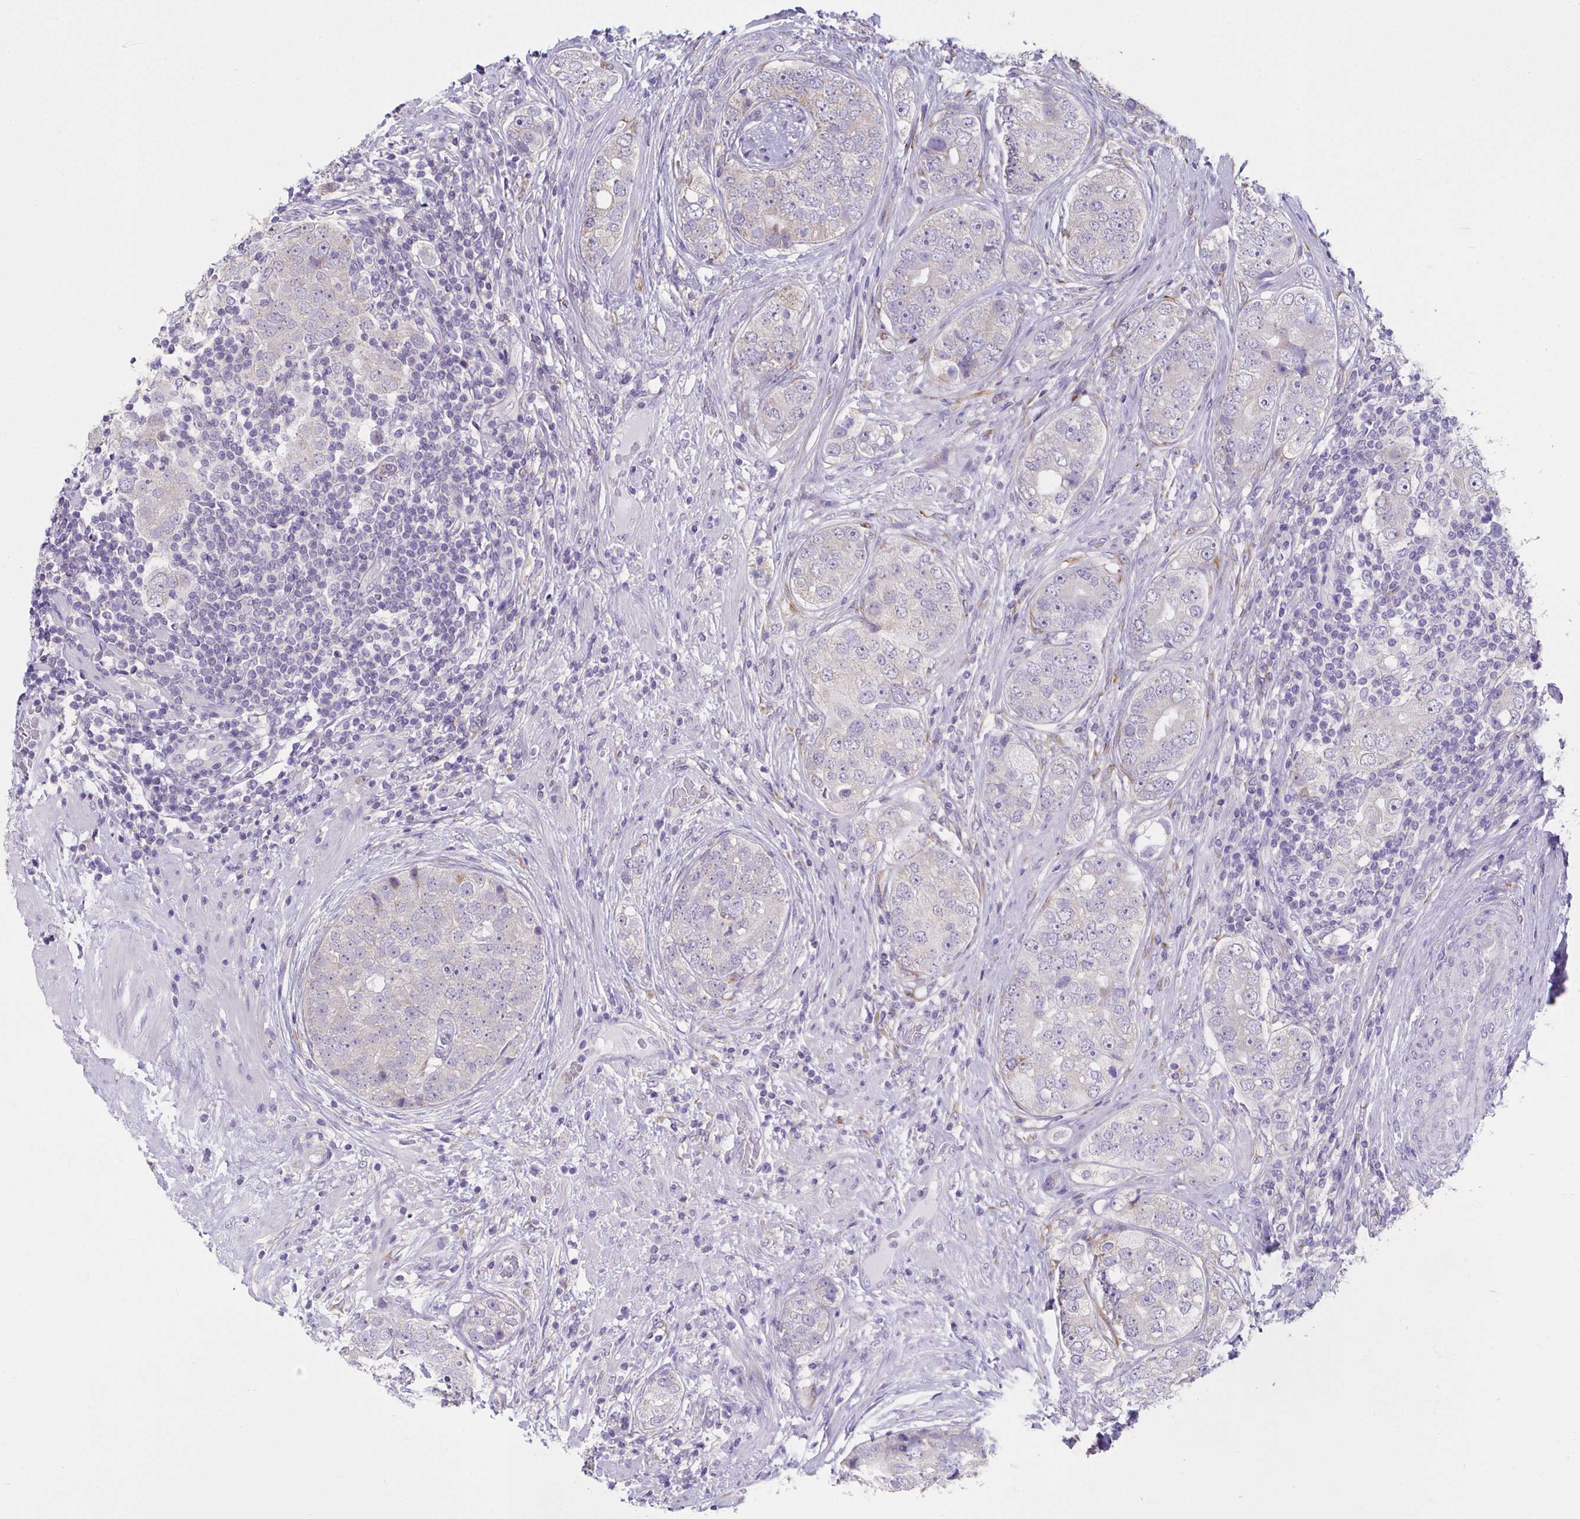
{"staining": {"intensity": "negative", "quantity": "none", "location": "none"}, "tissue": "prostate cancer", "cell_type": "Tumor cells", "image_type": "cancer", "snomed": [{"axis": "morphology", "description": "Adenocarcinoma, High grade"}, {"axis": "topography", "description": "Prostate"}], "caption": "High power microscopy image of an immunohistochemistry micrograph of prostate adenocarcinoma (high-grade), revealing no significant positivity in tumor cells. (DAB (3,3'-diaminobenzidine) IHC with hematoxylin counter stain).", "gene": "CXCR1", "patient": {"sex": "male", "age": 60}}